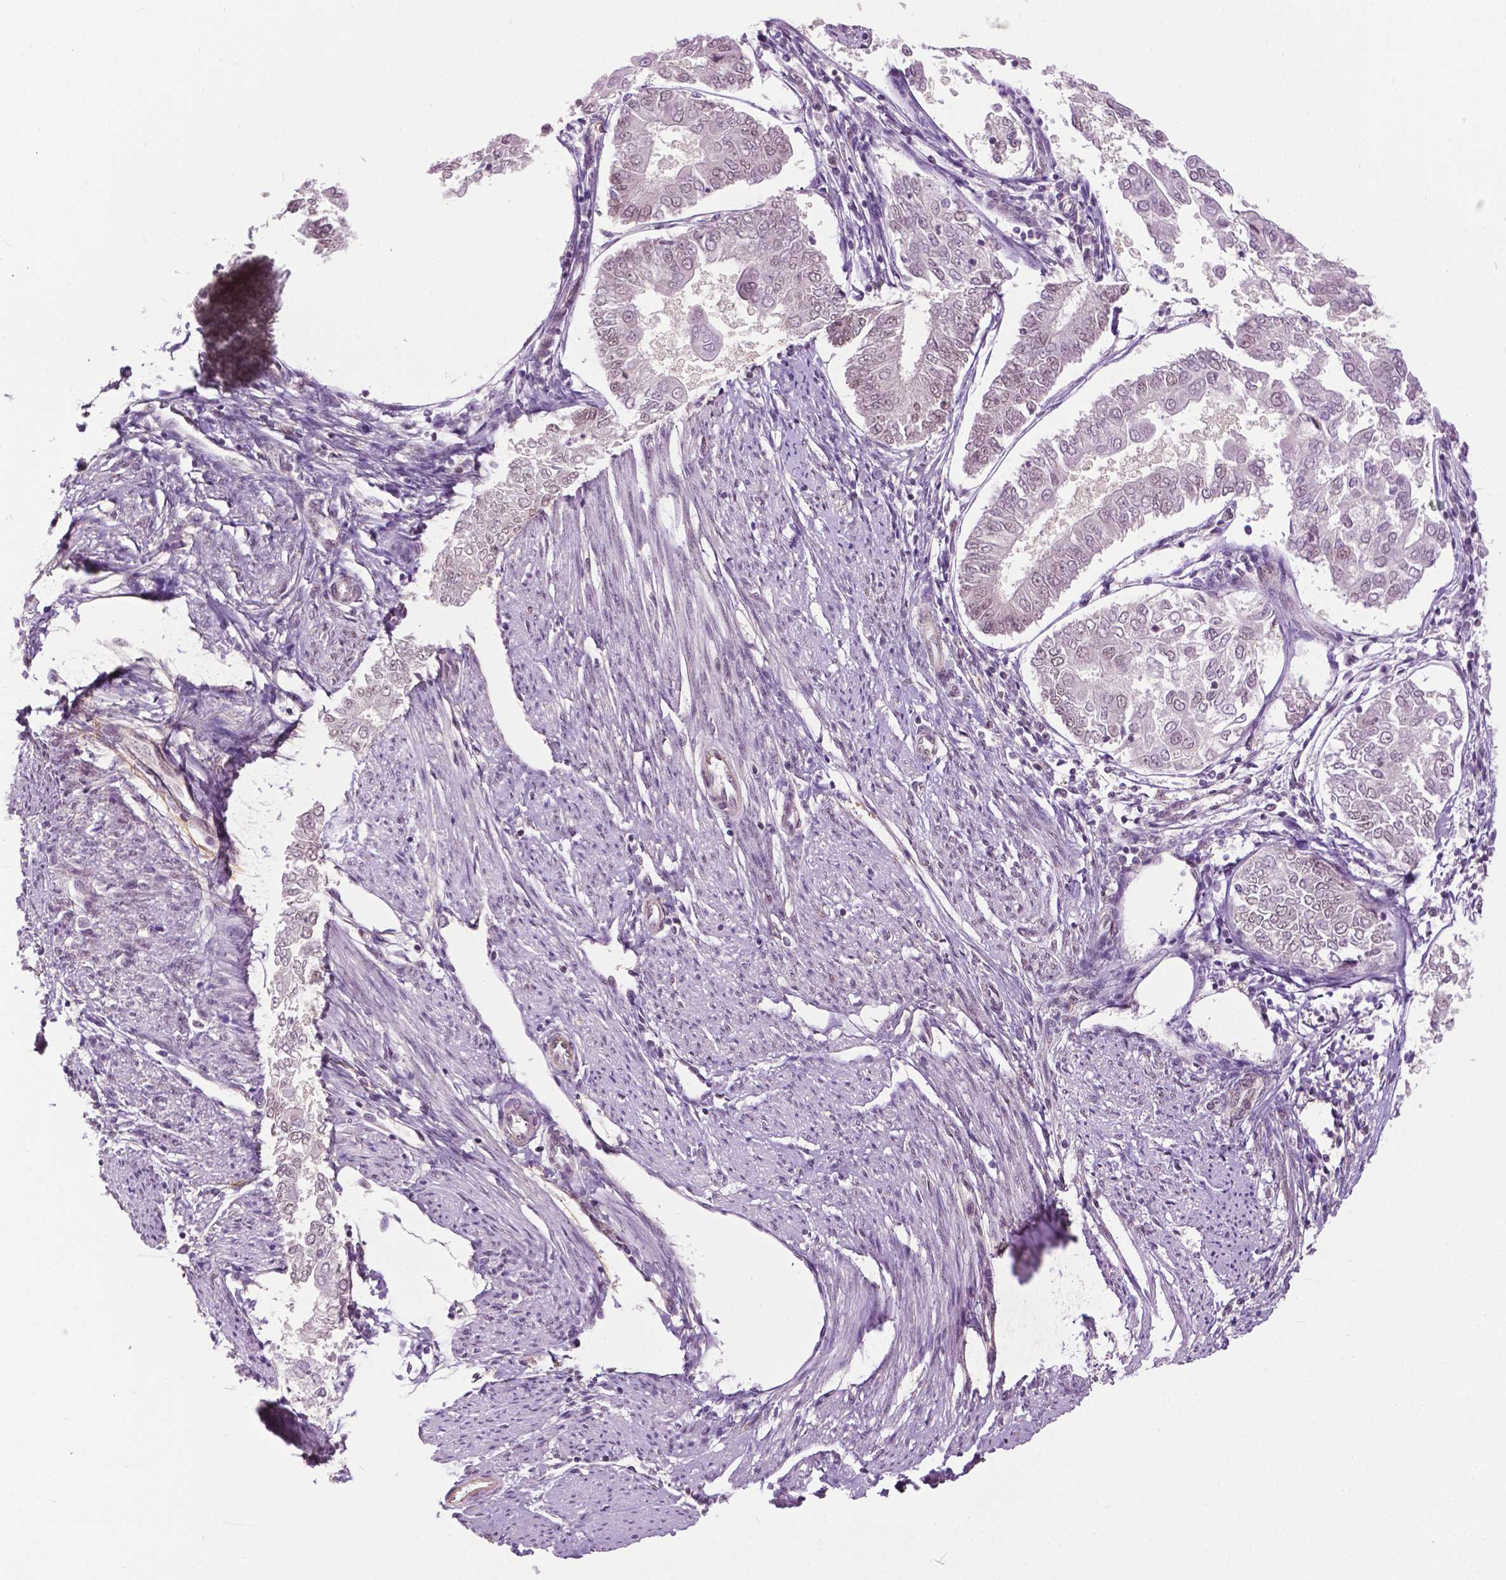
{"staining": {"intensity": "negative", "quantity": "none", "location": "none"}, "tissue": "endometrial cancer", "cell_type": "Tumor cells", "image_type": "cancer", "snomed": [{"axis": "morphology", "description": "Adenocarcinoma, NOS"}, {"axis": "topography", "description": "Endometrium"}], "caption": "Endometrial cancer (adenocarcinoma) was stained to show a protein in brown. There is no significant expression in tumor cells. (Brightfield microscopy of DAB (3,3'-diaminobenzidine) immunohistochemistry at high magnification).", "gene": "UBQLN4", "patient": {"sex": "female", "age": 68}}